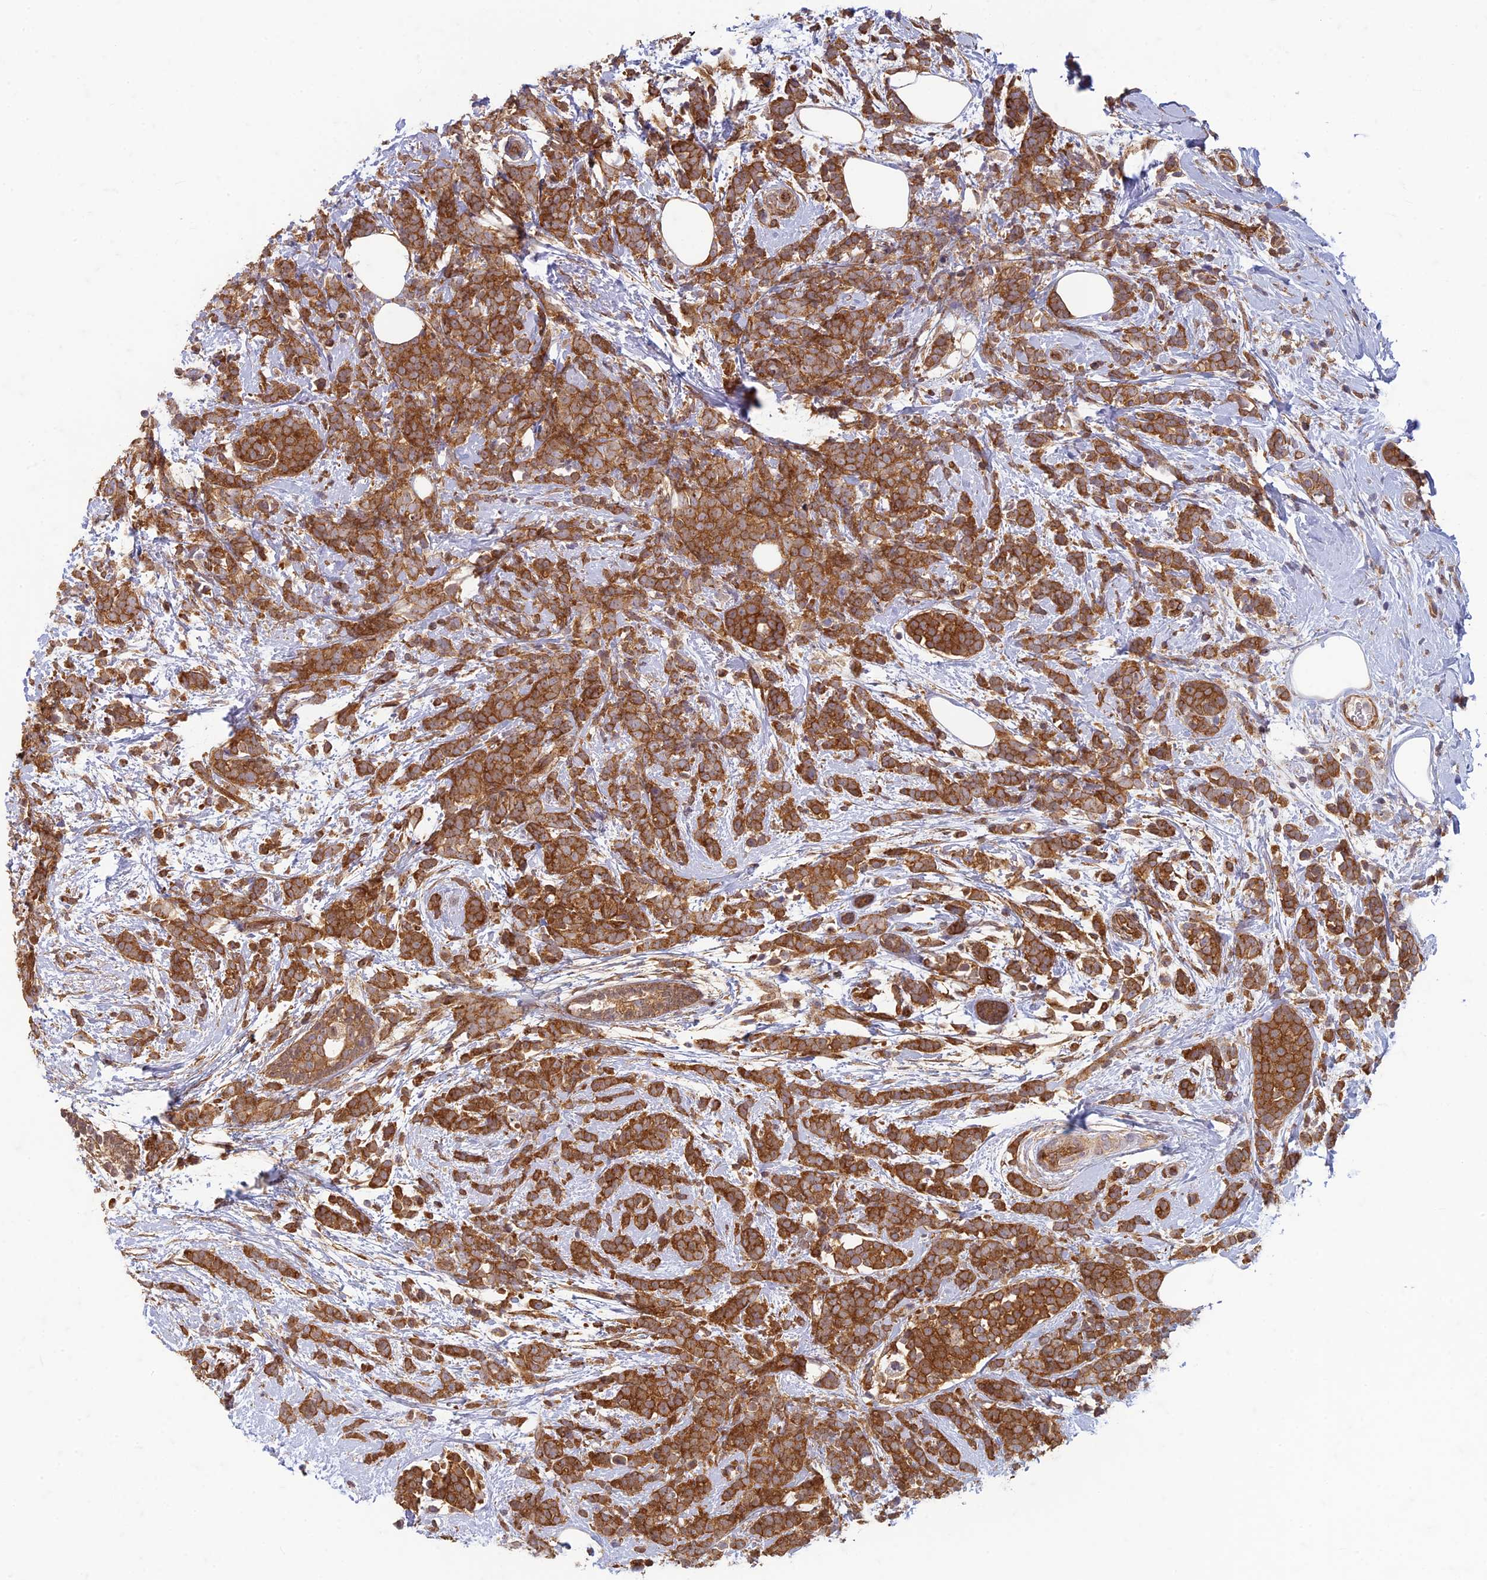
{"staining": {"intensity": "strong", "quantity": ">75%", "location": "cytoplasmic/membranous"}, "tissue": "breast cancer", "cell_type": "Tumor cells", "image_type": "cancer", "snomed": [{"axis": "morphology", "description": "Lobular carcinoma"}, {"axis": "topography", "description": "Breast"}], "caption": "A brown stain labels strong cytoplasmic/membranous expression of a protein in human breast lobular carcinoma tumor cells.", "gene": "TCF25", "patient": {"sex": "female", "age": 58}}